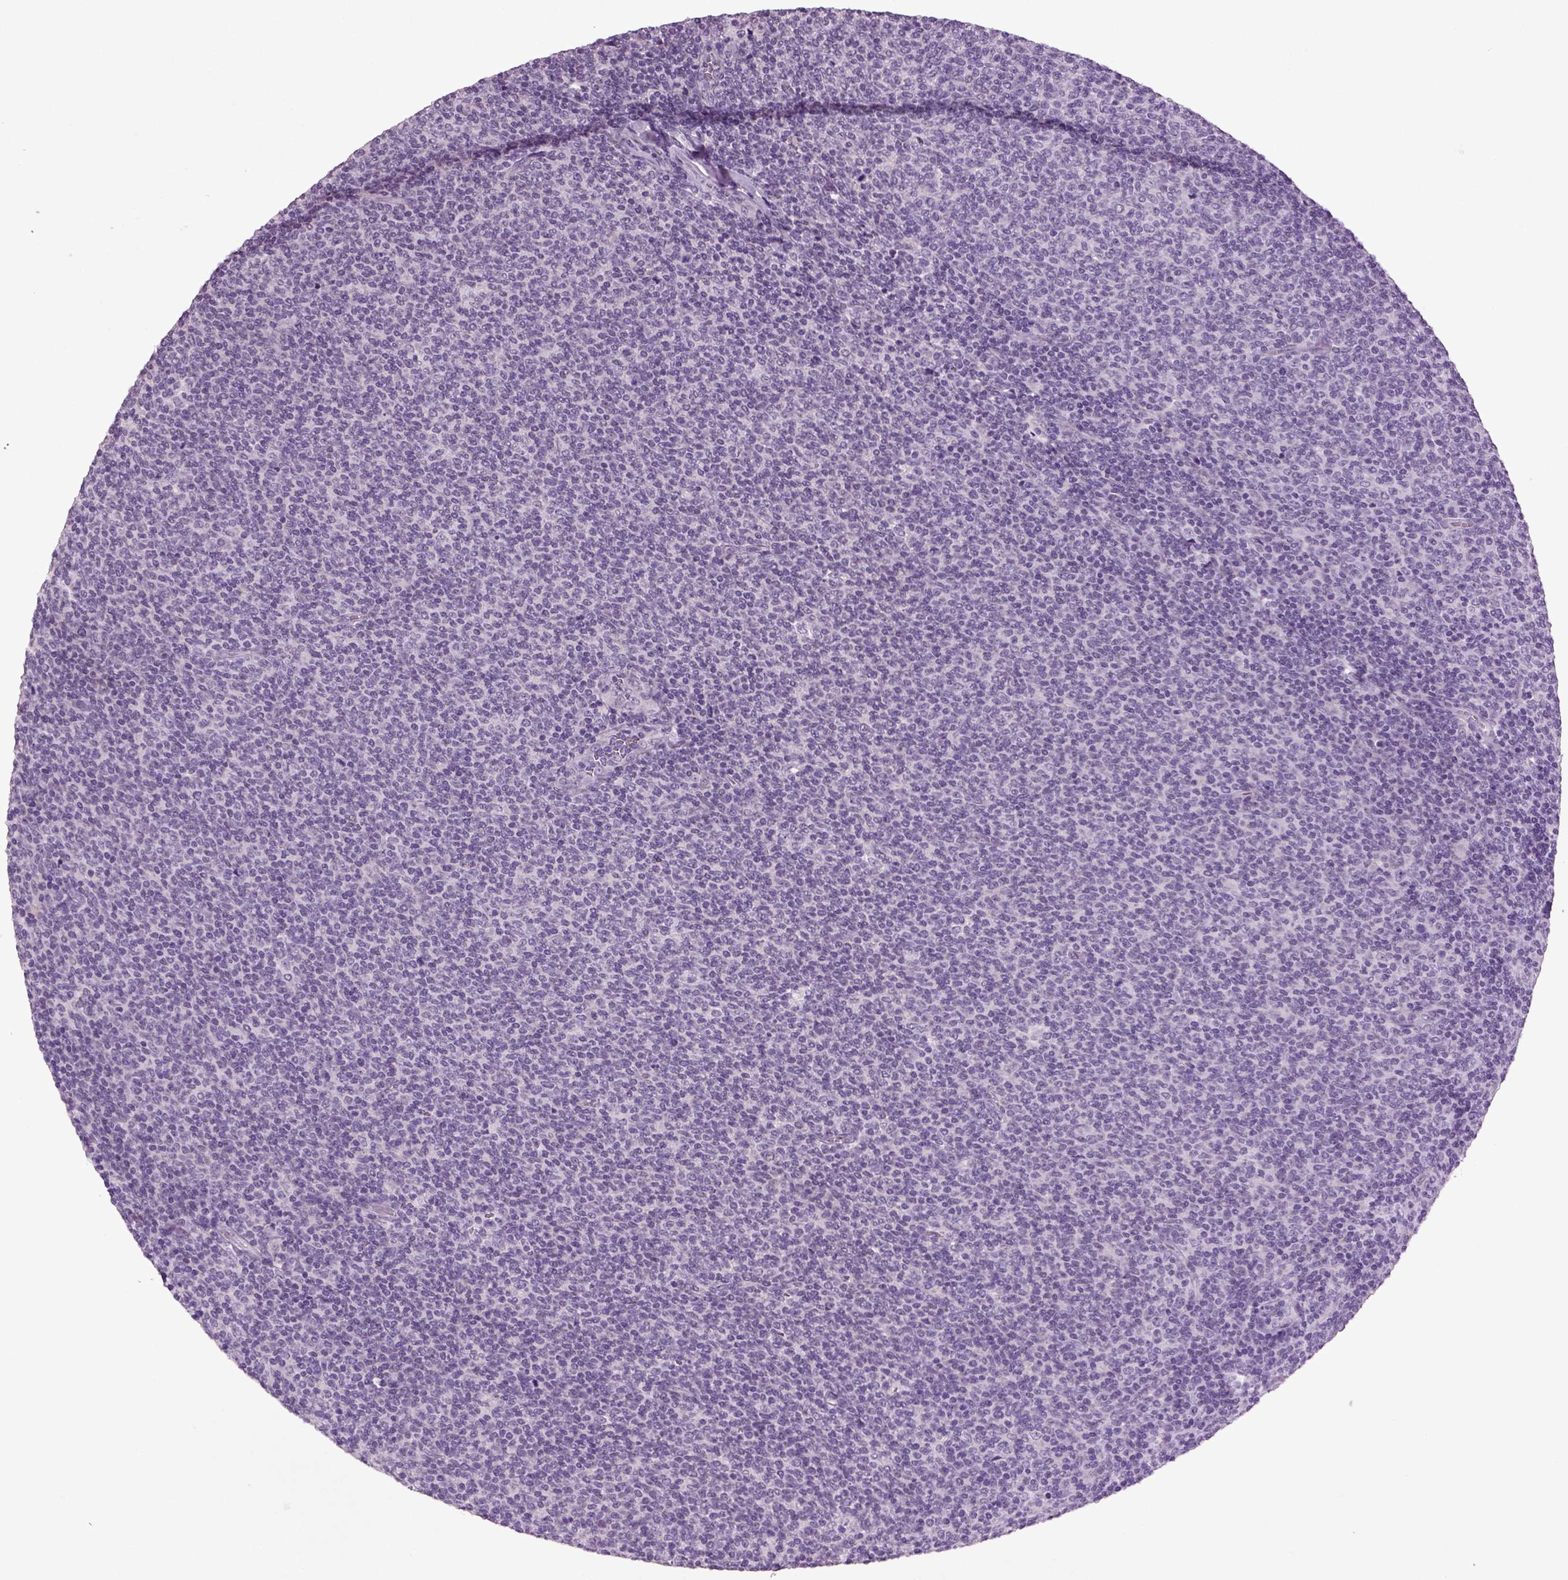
{"staining": {"intensity": "negative", "quantity": "none", "location": "none"}, "tissue": "lymphoma", "cell_type": "Tumor cells", "image_type": "cancer", "snomed": [{"axis": "morphology", "description": "Malignant lymphoma, non-Hodgkin's type, Low grade"}, {"axis": "topography", "description": "Lymph node"}], "caption": "Tumor cells show no significant protein expression in lymphoma. (DAB IHC, high magnification).", "gene": "SLC17A6", "patient": {"sex": "male", "age": 52}}